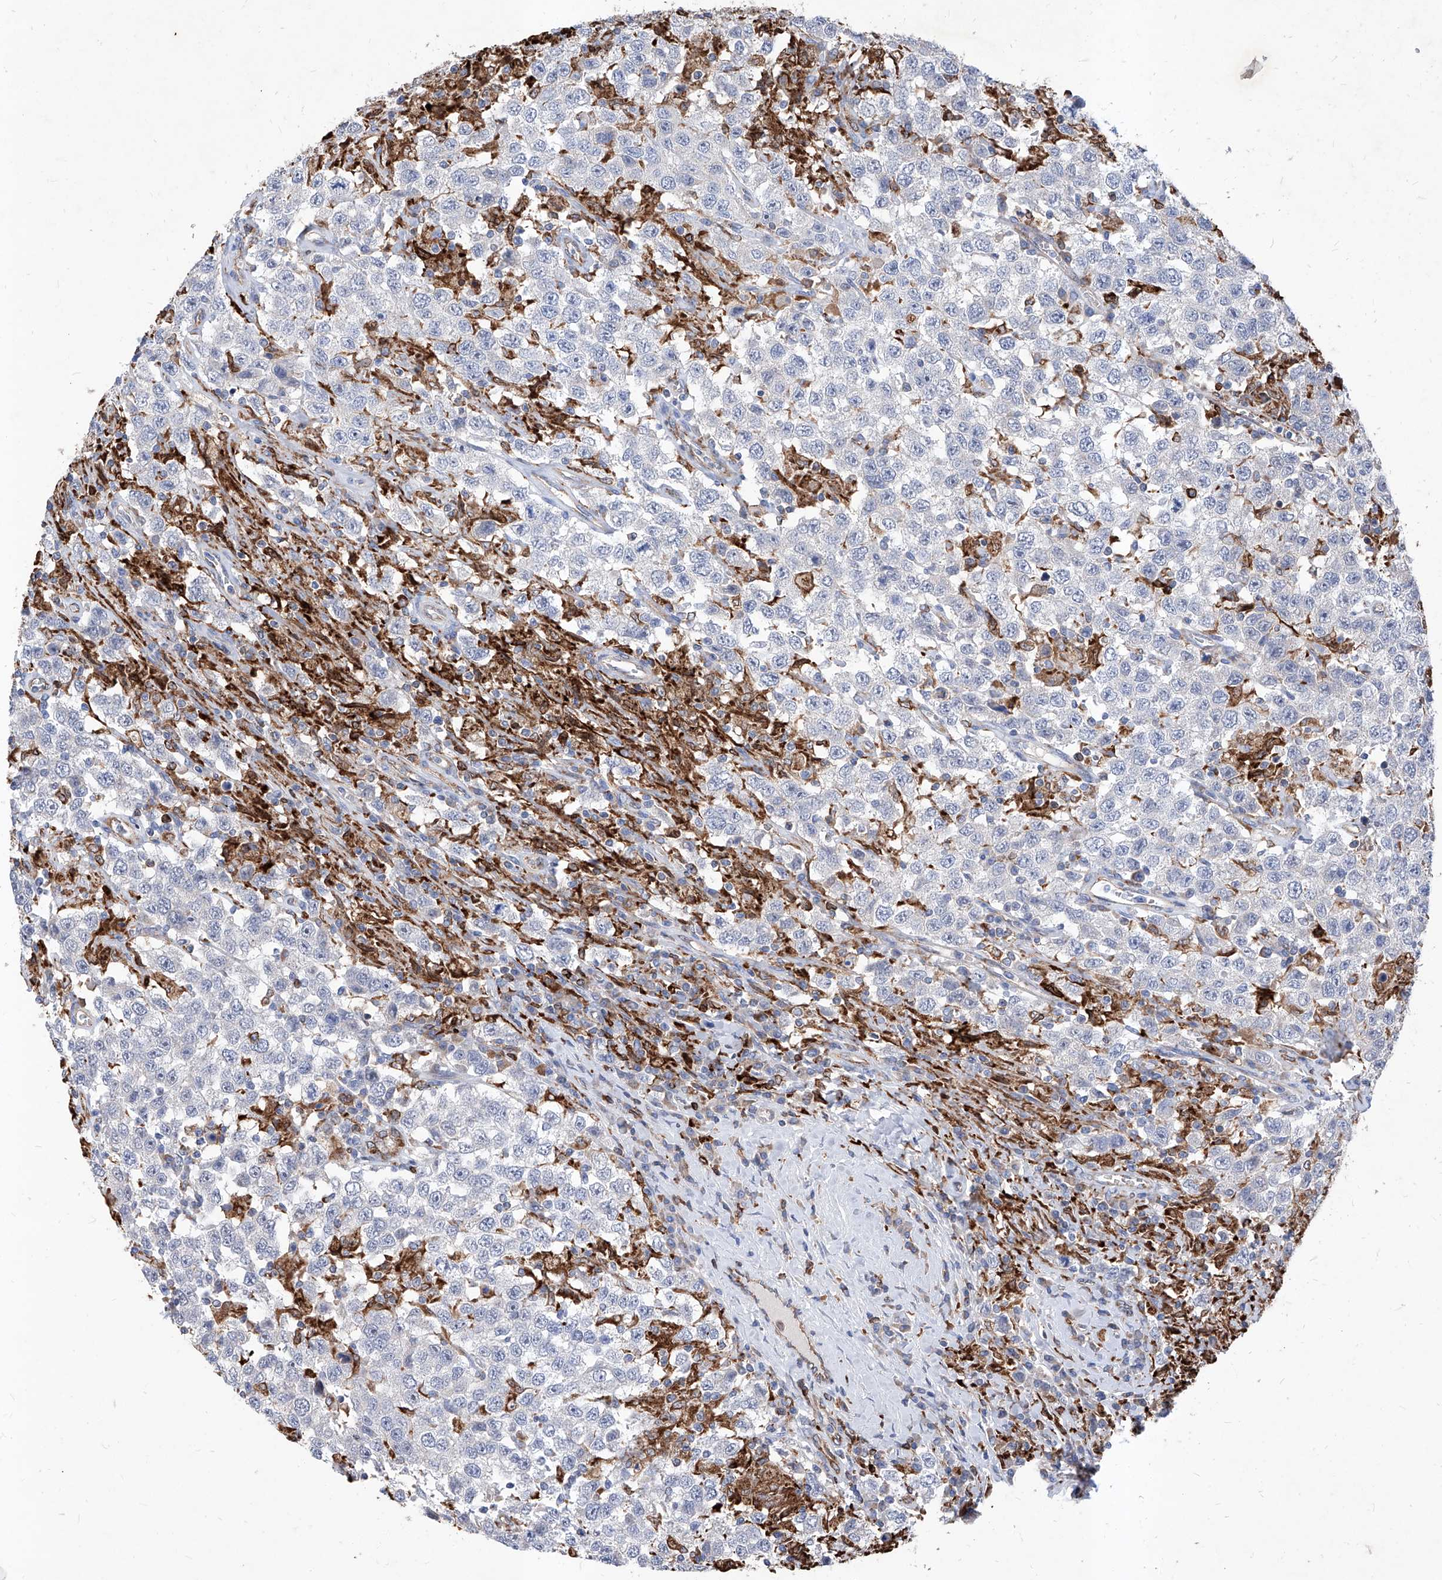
{"staining": {"intensity": "negative", "quantity": "none", "location": "none"}, "tissue": "testis cancer", "cell_type": "Tumor cells", "image_type": "cancer", "snomed": [{"axis": "morphology", "description": "Seminoma, NOS"}, {"axis": "topography", "description": "Testis"}], "caption": "IHC micrograph of testis cancer stained for a protein (brown), which reveals no staining in tumor cells.", "gene": "UBOX5", "patient": {"sex": "male", "age": 41}}